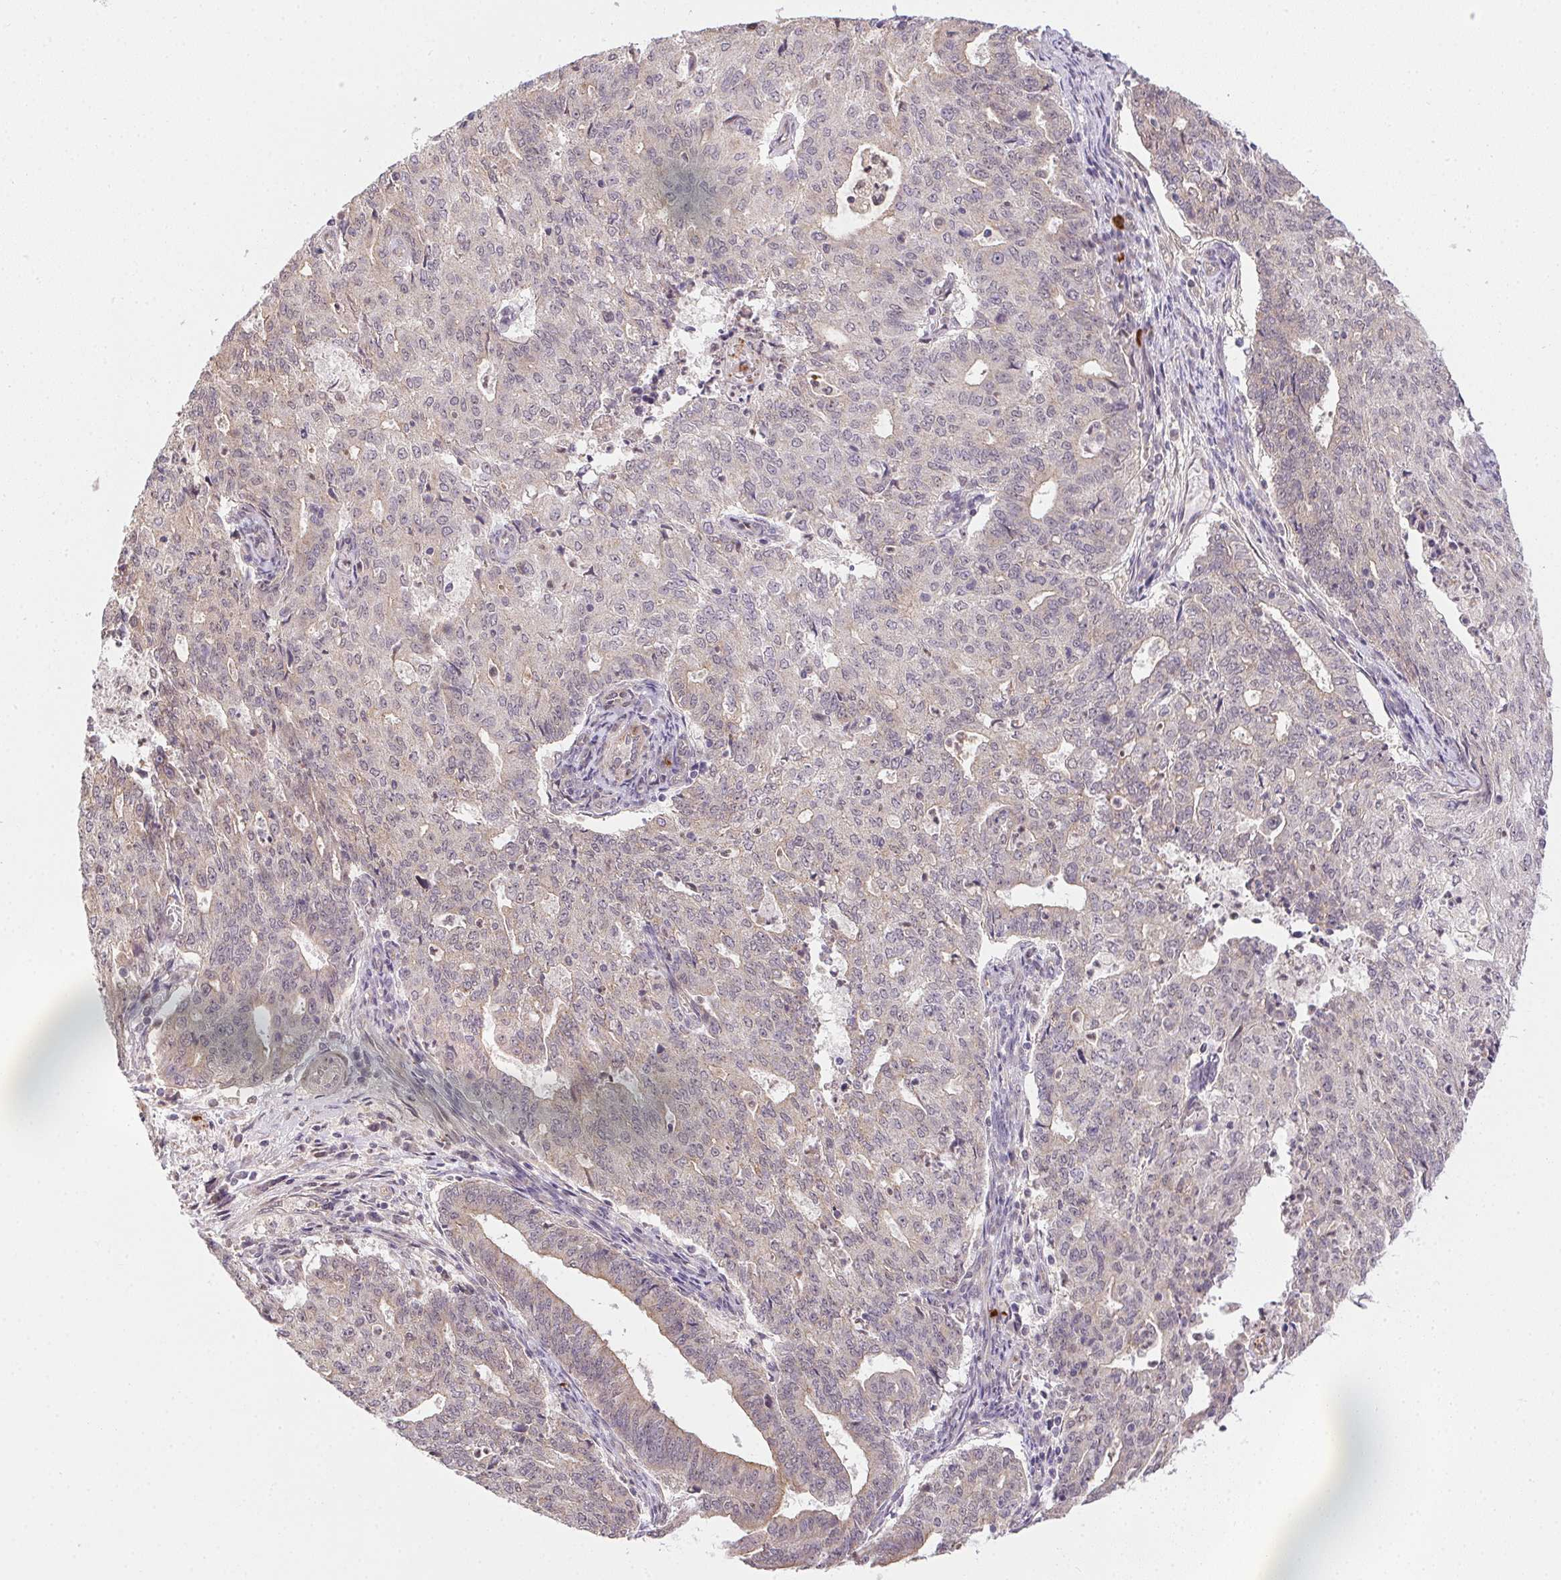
{"staining": {"intensity": "negative", "quantity": "none", "location": "none"}, "tissue": "endometrial cancer", "cell_type": "Tumor cells", "image_type": "cancer", "snomed": [{"axis": "morphology", "description": "Adenocarcinoma, NOS"}, {"axis": "topography", "description": "Endometrium"}], "caption": "Immunohistochemistry (IHC) histopathology image of endometrial adenocarcinoma stained for a protein (brown), which demonstrates no staining in tumor cells.", "gene": "CFAP92", "patient": {"sex": "female", "age": 82}}